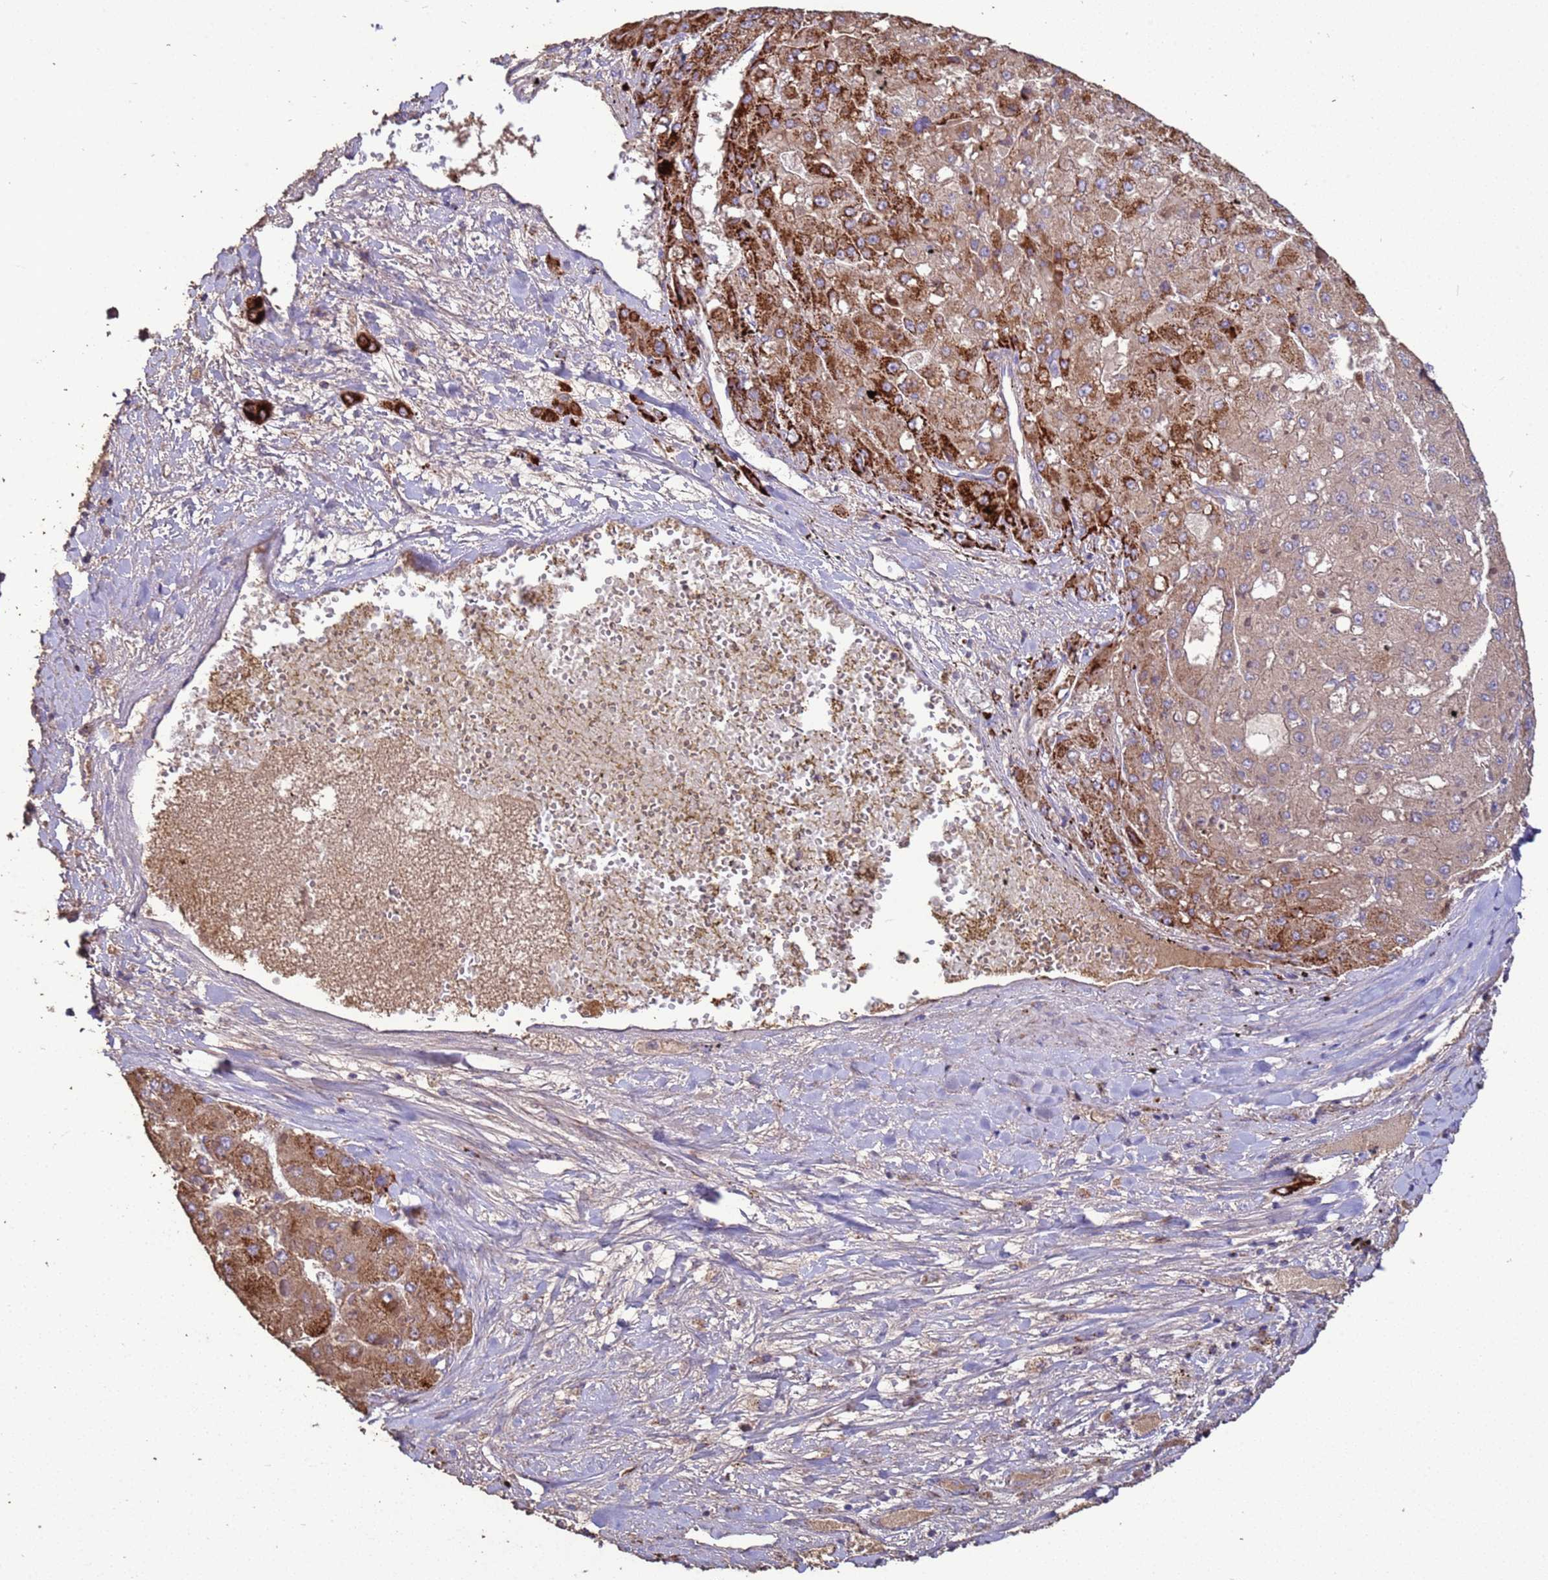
{"staining": {"intensity": "strong", "quantity": ">75%", "location": "cytoplasmic/membranous"}, "tissue": "liver cancer", "cell_type": "Tumor cells", "image_type": "cancer", "snomed": [{"axis": "morphology", "description": "Carcinoma, Hepatocellular, NOS"}, {"axis": "topography", "description": "Liver"}], "caption": "High-magnification brightfield microscopy of hepatocellular carcinoma (liver) stained with DAB (brown) and counterstained with hematoxylin (blue). tumor cells exhibit strong cytoplasmic/membranous staining is seen in about>75% of cells.", "gene": "ZNFX1", "patient": {"sex": "female", "age": 73}}